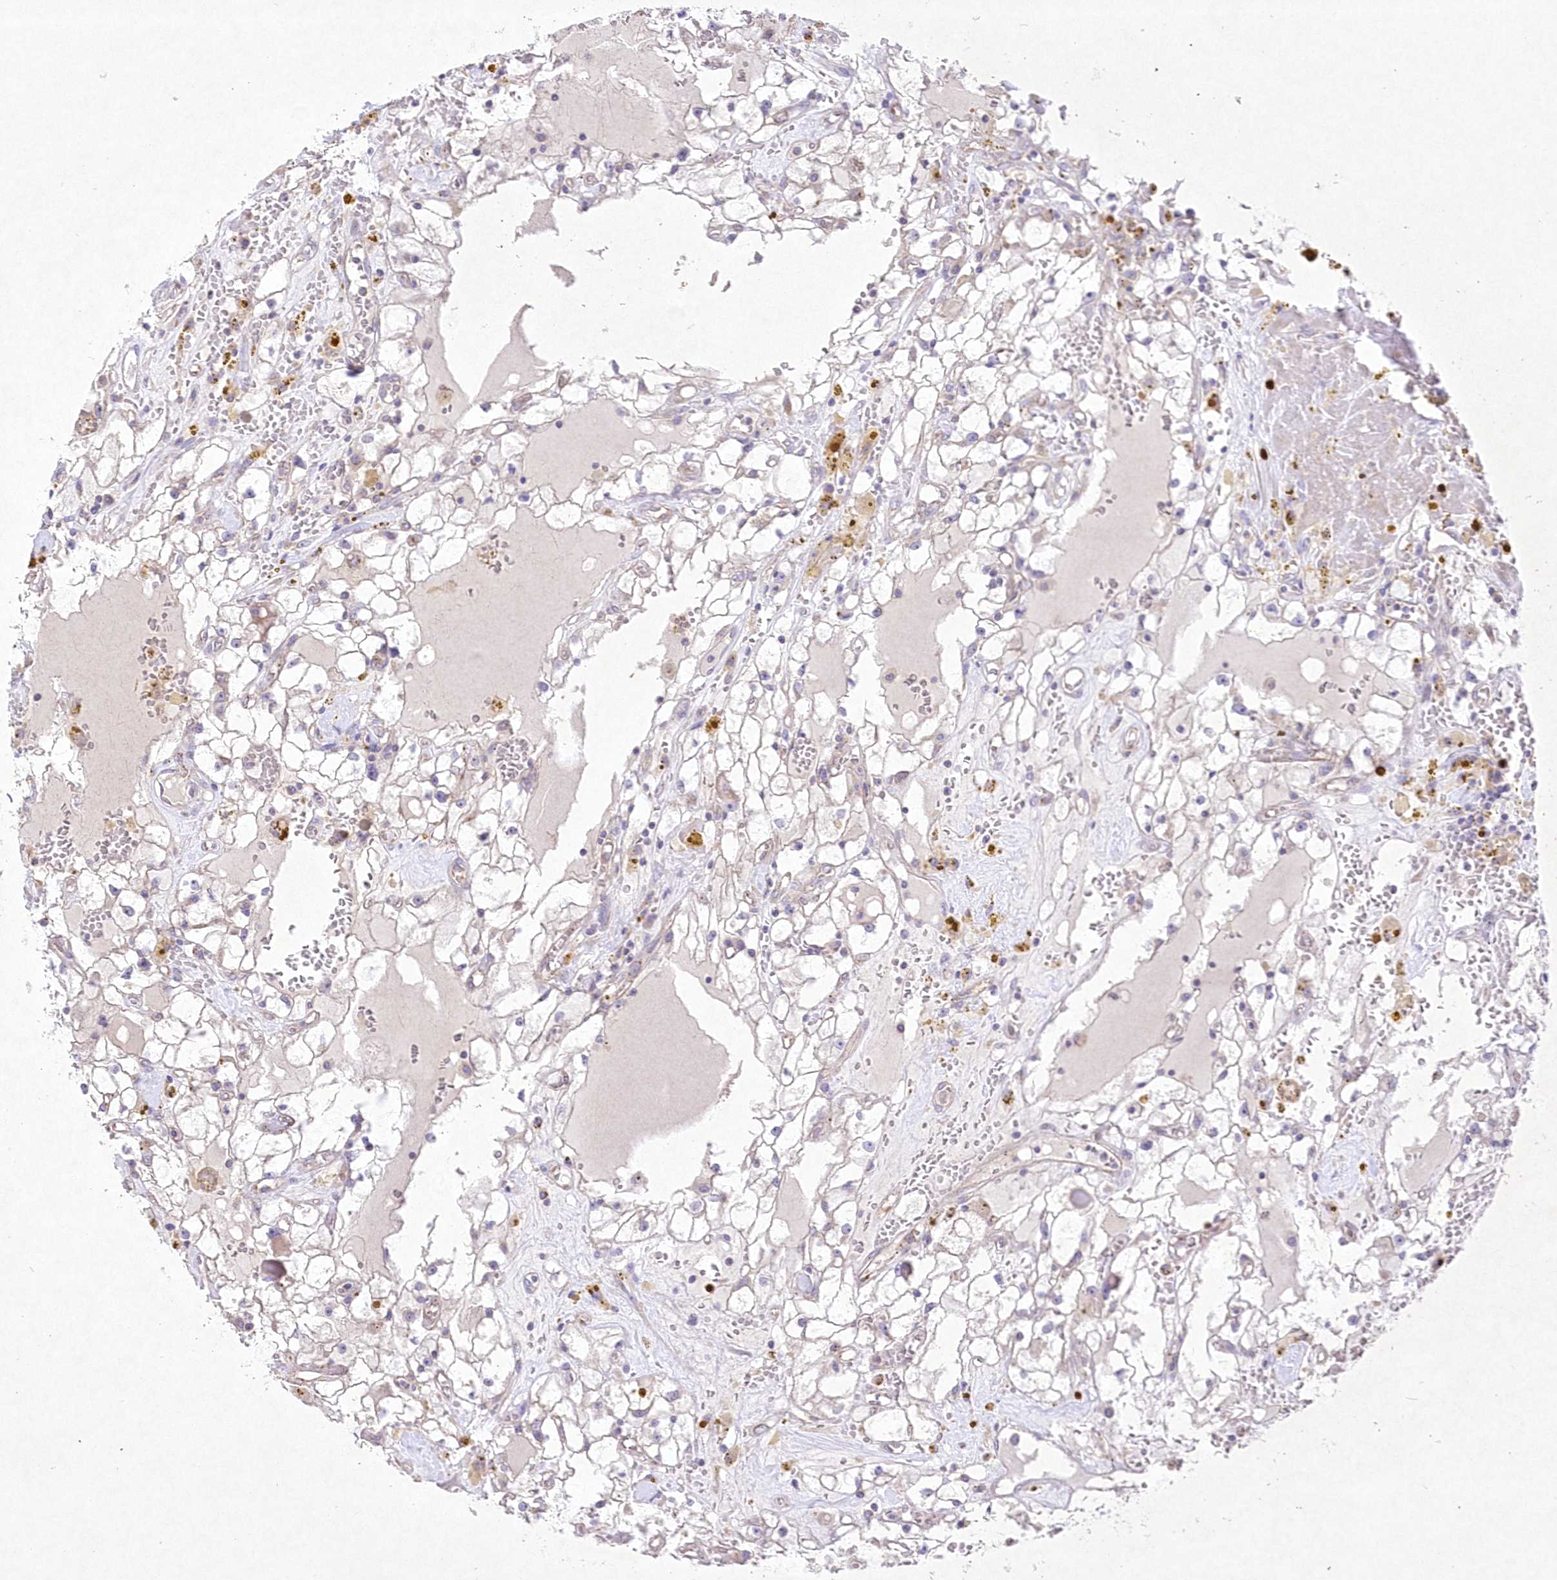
{"staining": {"intensity": "negative", "quantity": "none", "location": "none"}, "tissue": "renal cancer", "cell_type": "Tumor cells", "image_type": "cancer", "snomed": [{"axis": "morphology", "description": "Adenocarcinoma, NOS"}, {"axis": "topography", "description": "Kidney"}], "caption": "A high-resolution image shows immunohistochemistry (IHC) staining of renal adenocarcinoma, which exhibits no significant expression in tumor cells.", "gene": "ITSN2", "patient": {"sex": "male", "age": 56}}